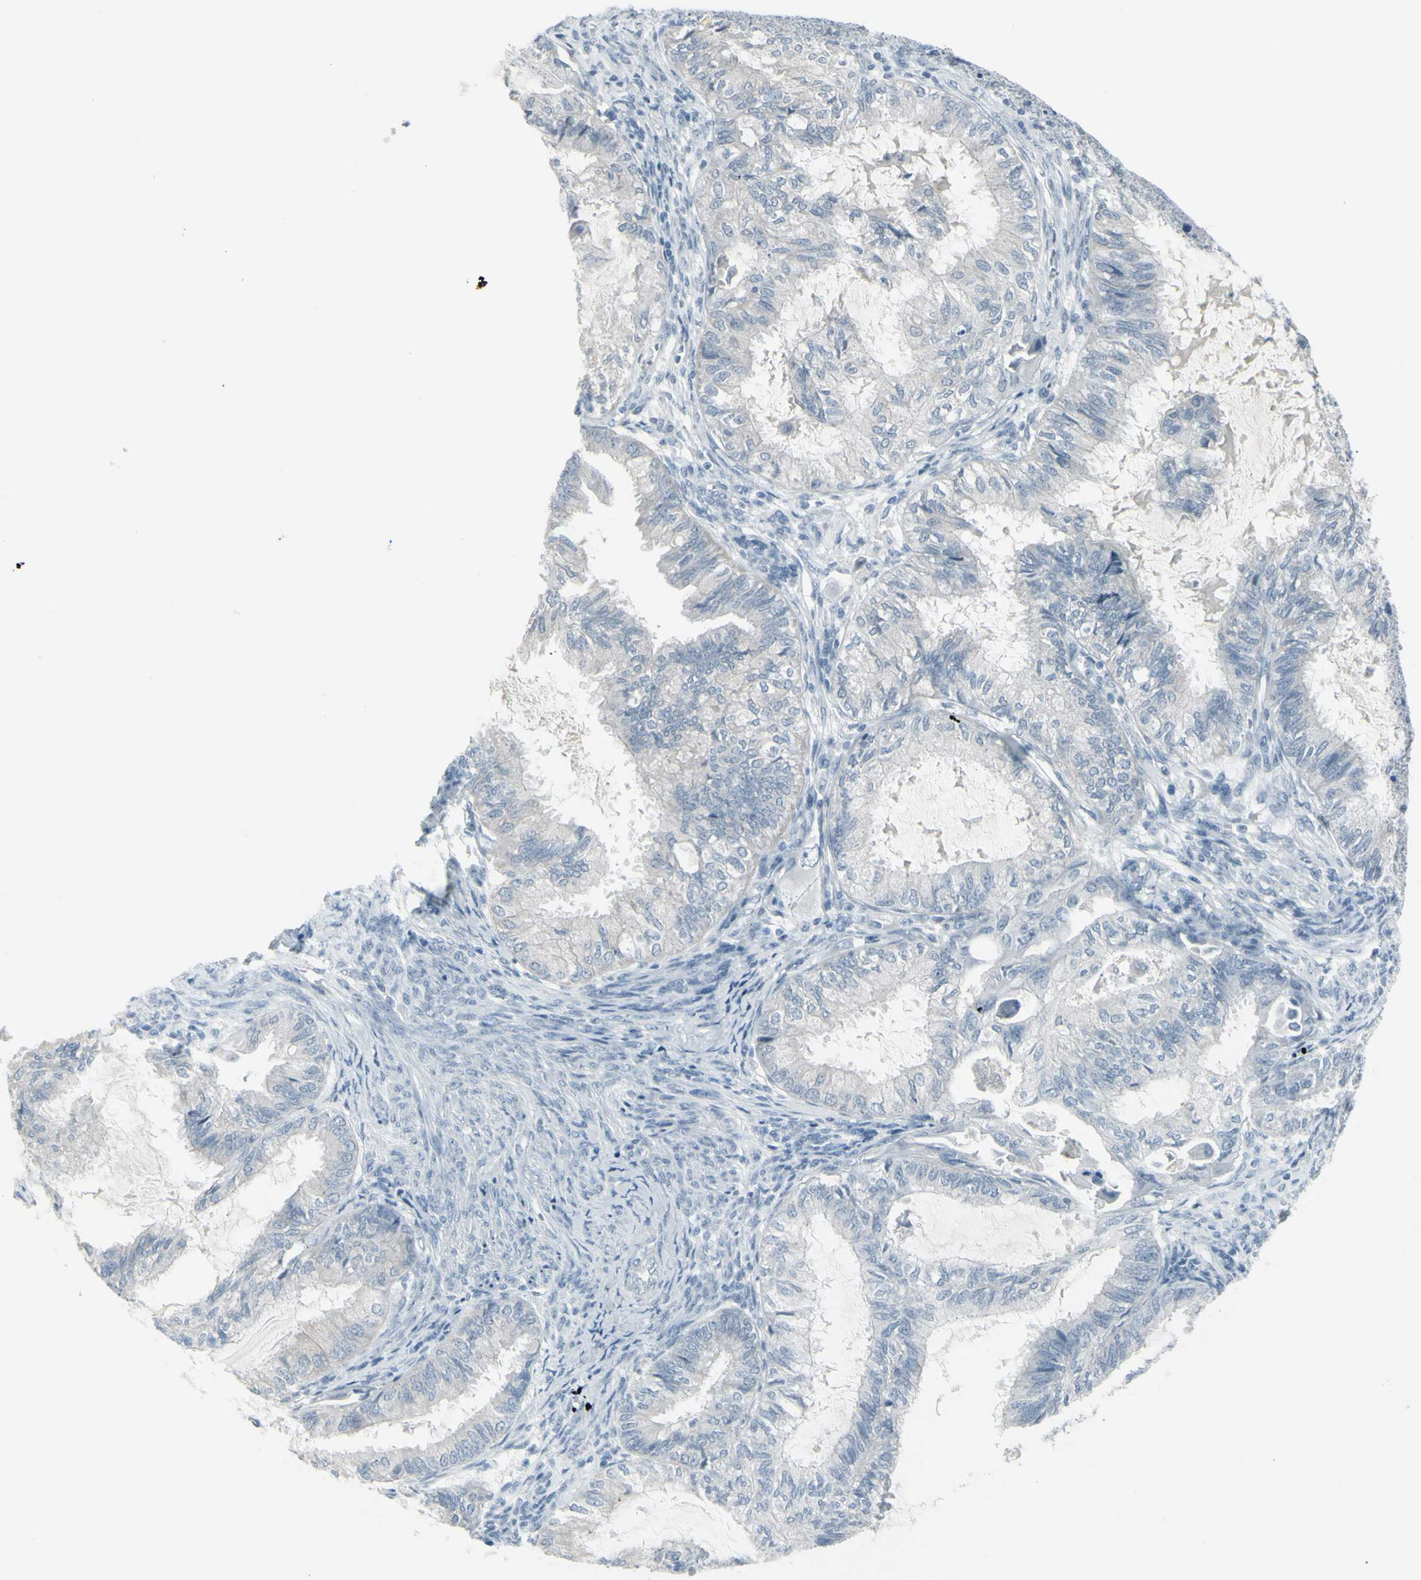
{"staining": {"intensity": "negative", "quantity": "none", "location": "none"}, "tissue": "cervical cancer", "cell_type": "Tumor cells", "image_type": "cancer", "snomed": [{"axis": "morphology", "description": "Normal tissue, NOS"}, {"axis": "morphology", "description": "Adenocarcinoma, NOS"}, {"axis": "topography", "description": "Cervix"}, {"axis": "topography", "description": "Endometrium"}], "caption": "This is a photomicrograph of immunohistochemistry staining of cervical cancer, which shows no positivity in tumor cells.", "gene": "RAB3A", "patient": {"sex": "female", "age": 86}}